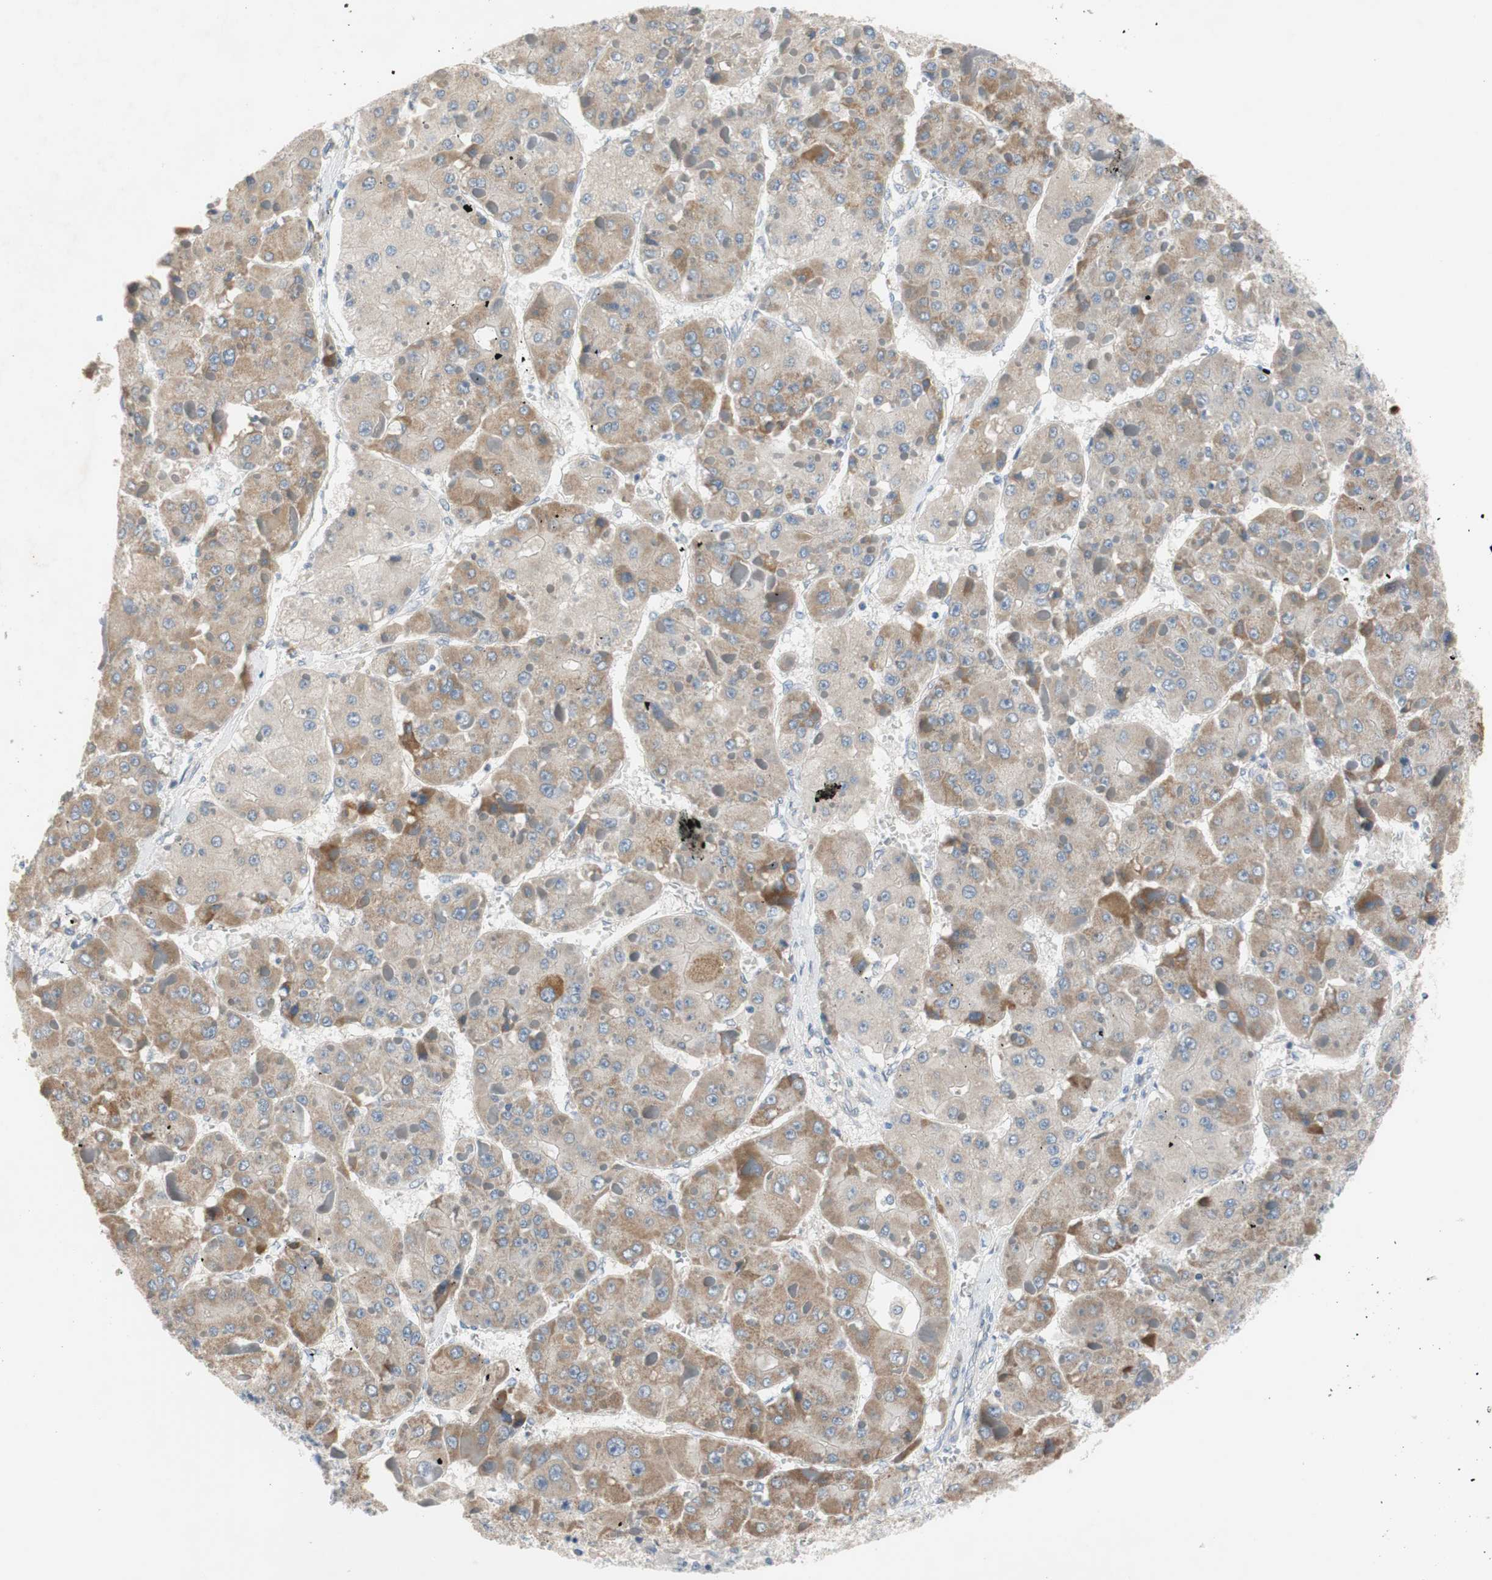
{"staining": {"intensity": "weak", "quantity": "25%-75%", "location": "cytoplasmic/membranous"}, "tissue": "liver cancer", "cell_type": "Tumor cells", "image_type": "cancer", "snomed": [{"axis": "morphology", "description": "Carcinoma, Hepatocellular, NOS"}, {"axis": "topography", "description": "Liver"}], "caption": "Human liver hepatocellular carcinoma stained for a protein (brown) shows weak cytoplasmic/membranous positive positivity in about 25%-75% of tumor cells.", "gene": "TACR3", "patient": {"sex": "female", "age": 73}}